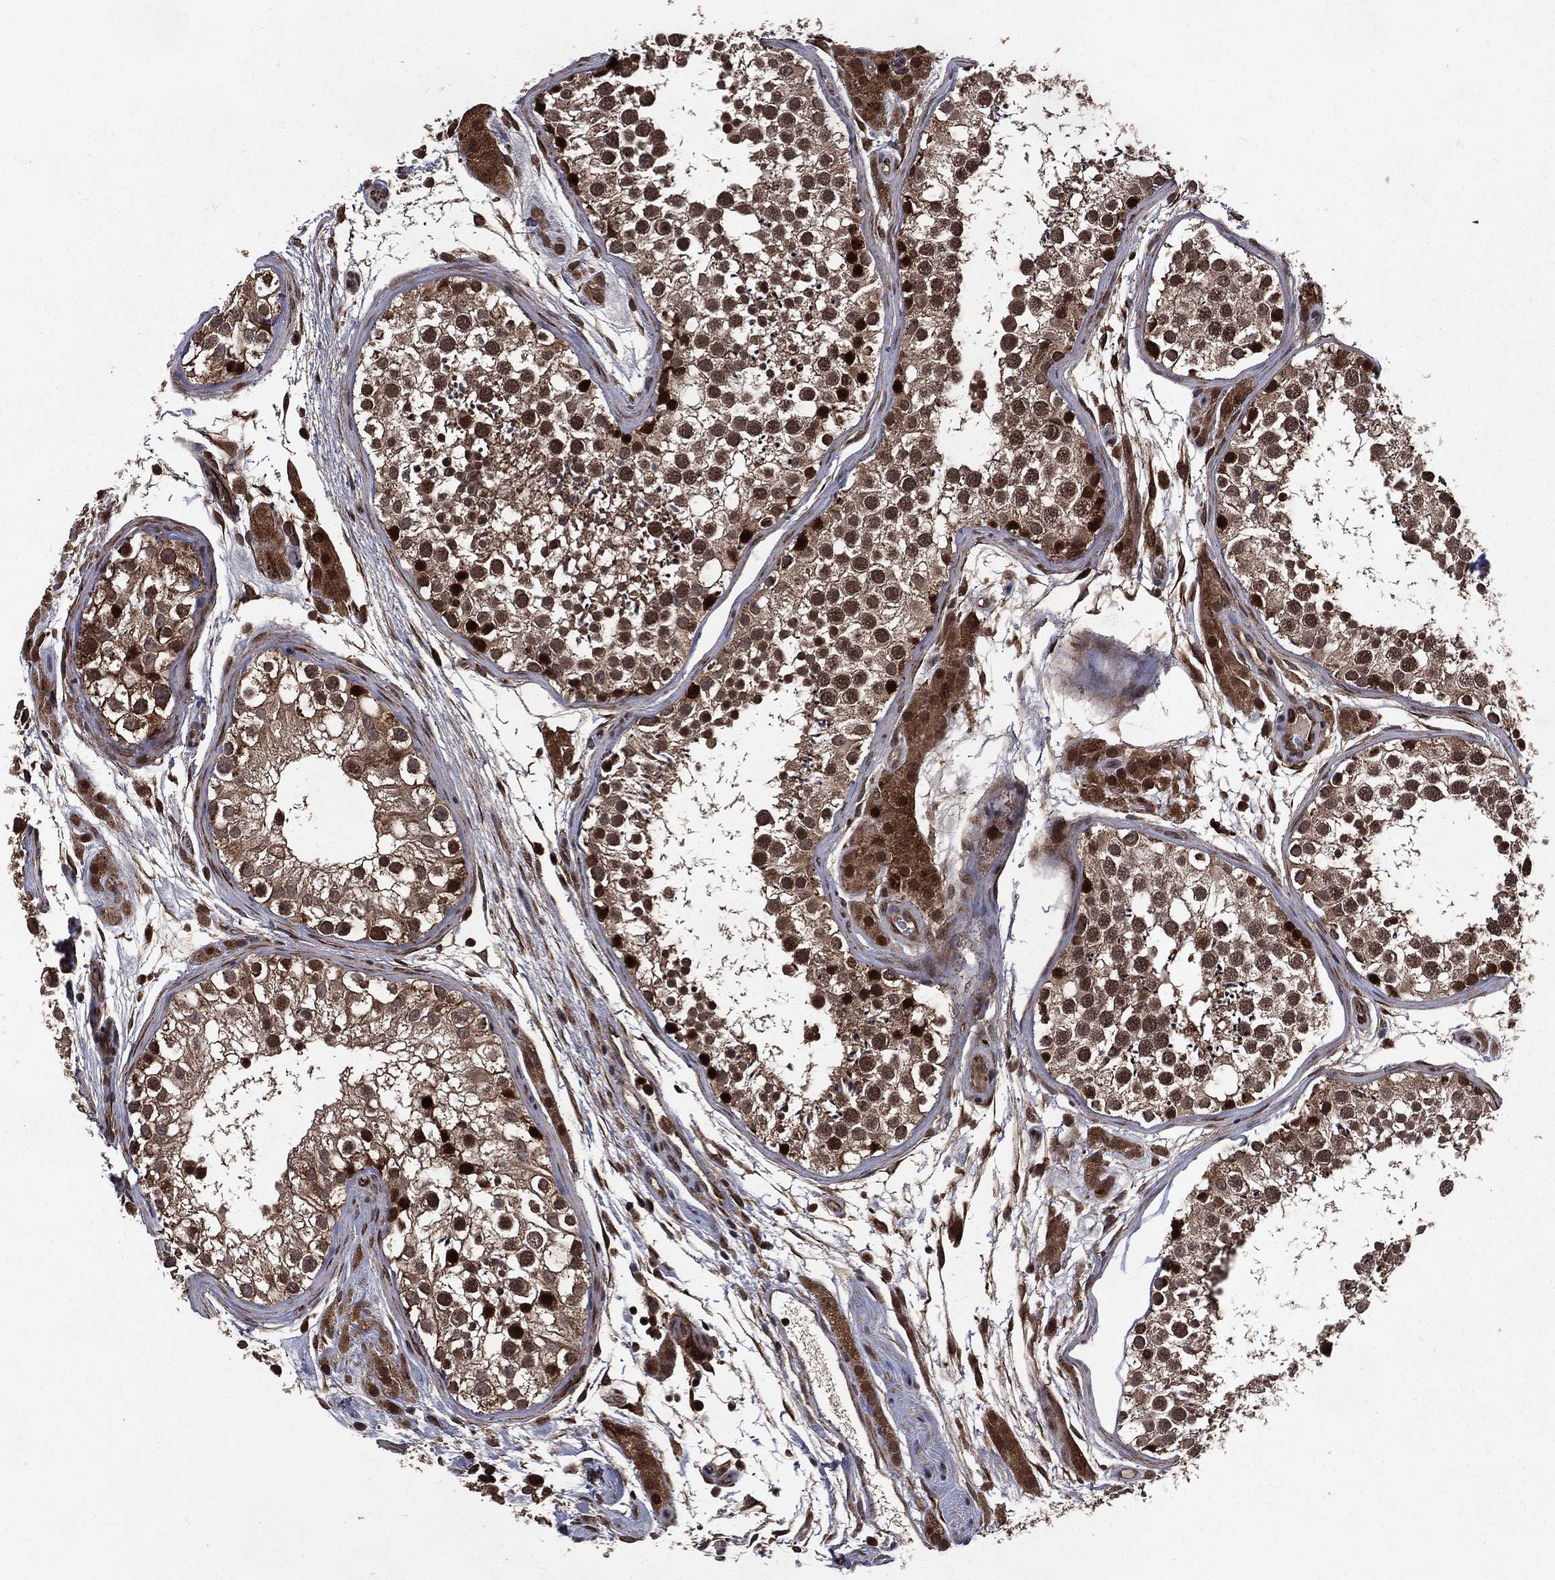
{"staining": {"intensity": "strong", "quantity": "25%-75%", "location": "cytoplasmic/membranous,nuclear"}, "tissue": "testis", "cell_type": "Cells in seminiferous ducts", "image_type": "normal", "snomed": [{"axis": "morphology", "description": "Normal tissue, NOS"}, {"axis": "topography", "description": "Testis"}], "caption": "Unremarkable testis demonstrates strong cytoplasmic/membranous,nuclear expression in approximately 25%-75% of cells in seminiferous ducts.", "gene": "LENG8", "patient": {"sex": "male", "age": 31}}